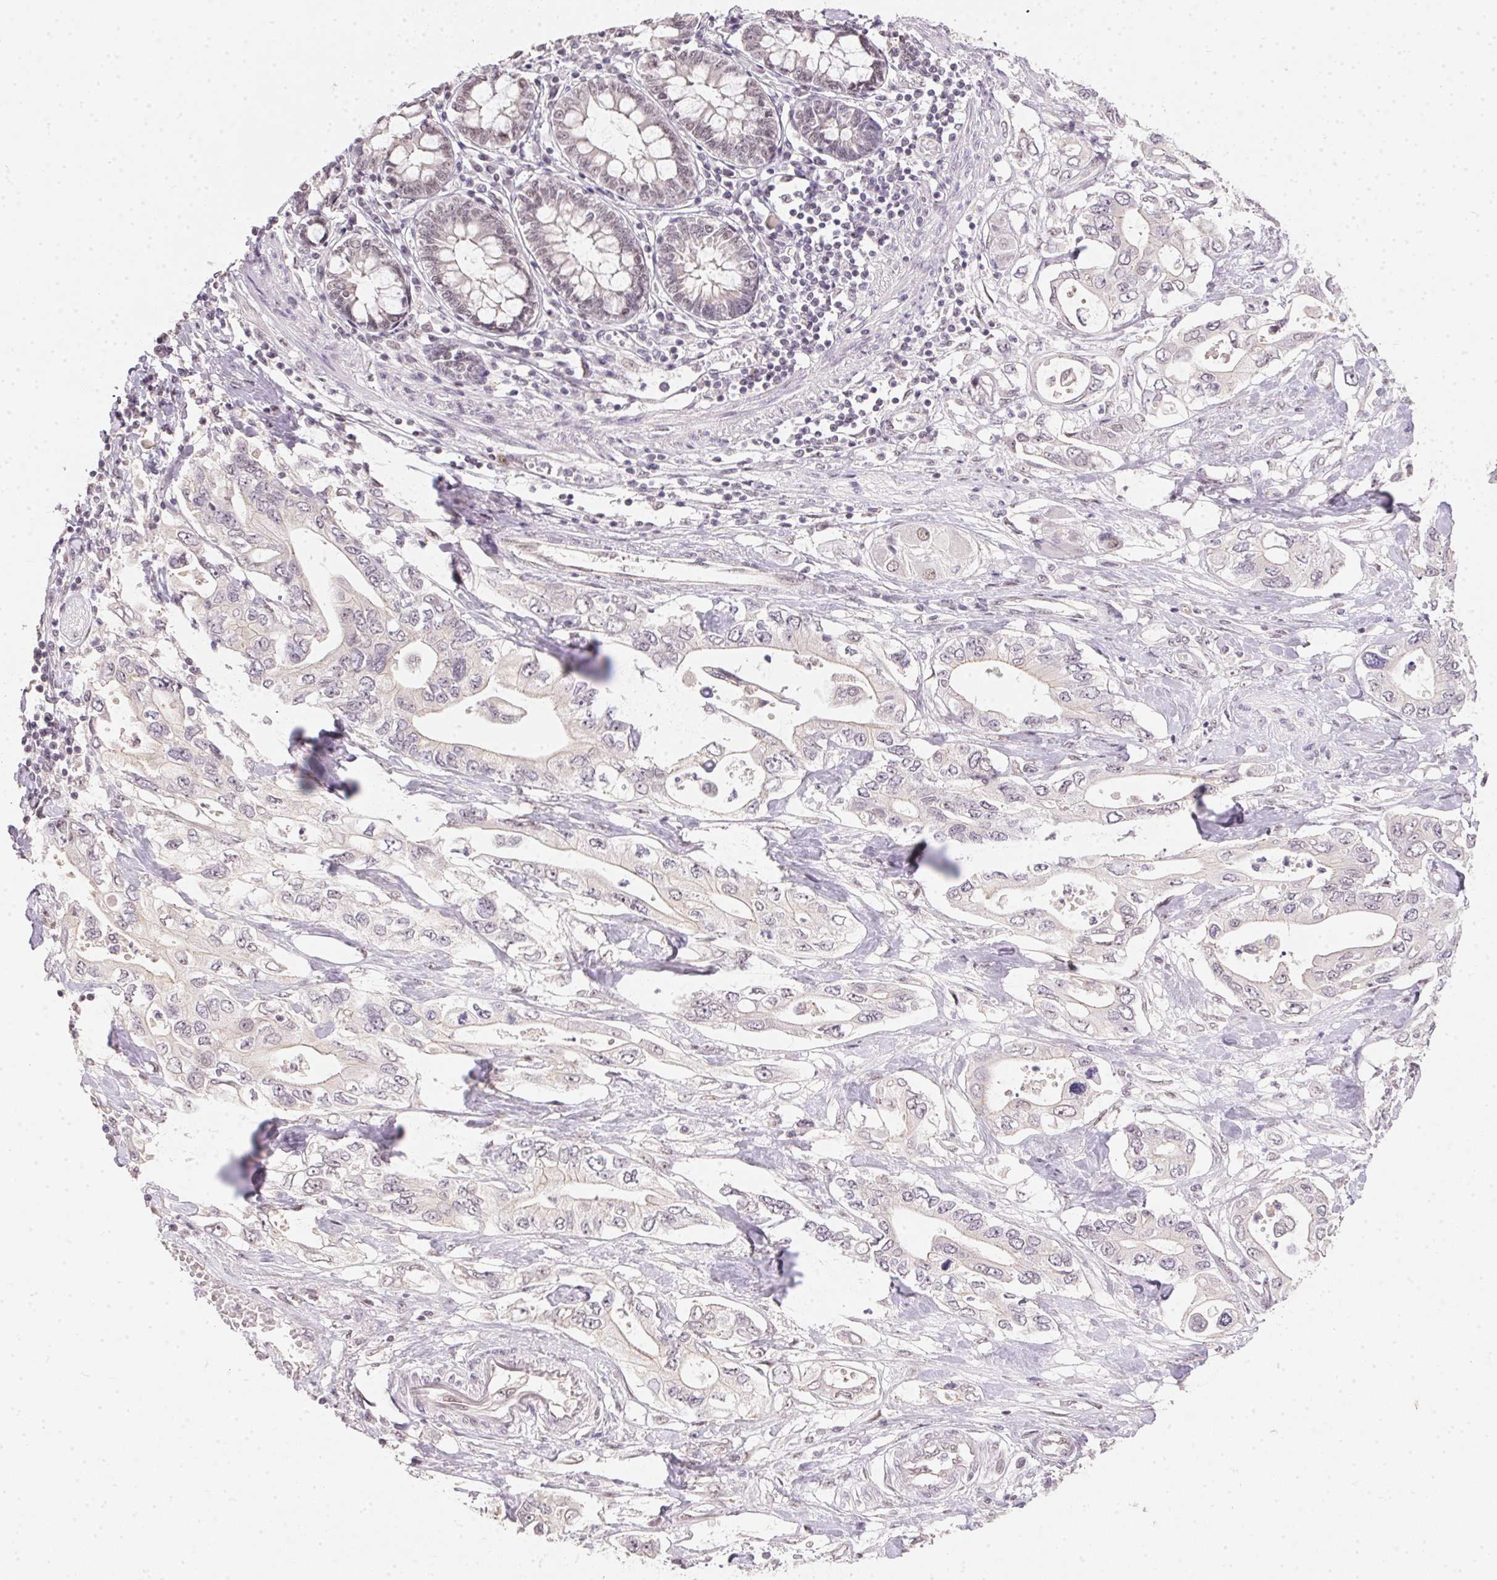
{"staining": {"intensity": "negative", "quantity": "none", "location": "none"}, "tissue": "pancreatic cancer", "cell_type": "Tumor cells", "image_type": "cancer", "snomed": [{"axis": "morphology", "description": "Adenocarcinoma, NOS"}, {"axis": "topography", "description": "Pancreas"}], "caption": "Human adenocarcinoma (pancreatic) stained for a protein using IHC exhibits no staining in tumor cells.", "gene": "KDM4D", "patient": {"sex": "female", "age": 63}}